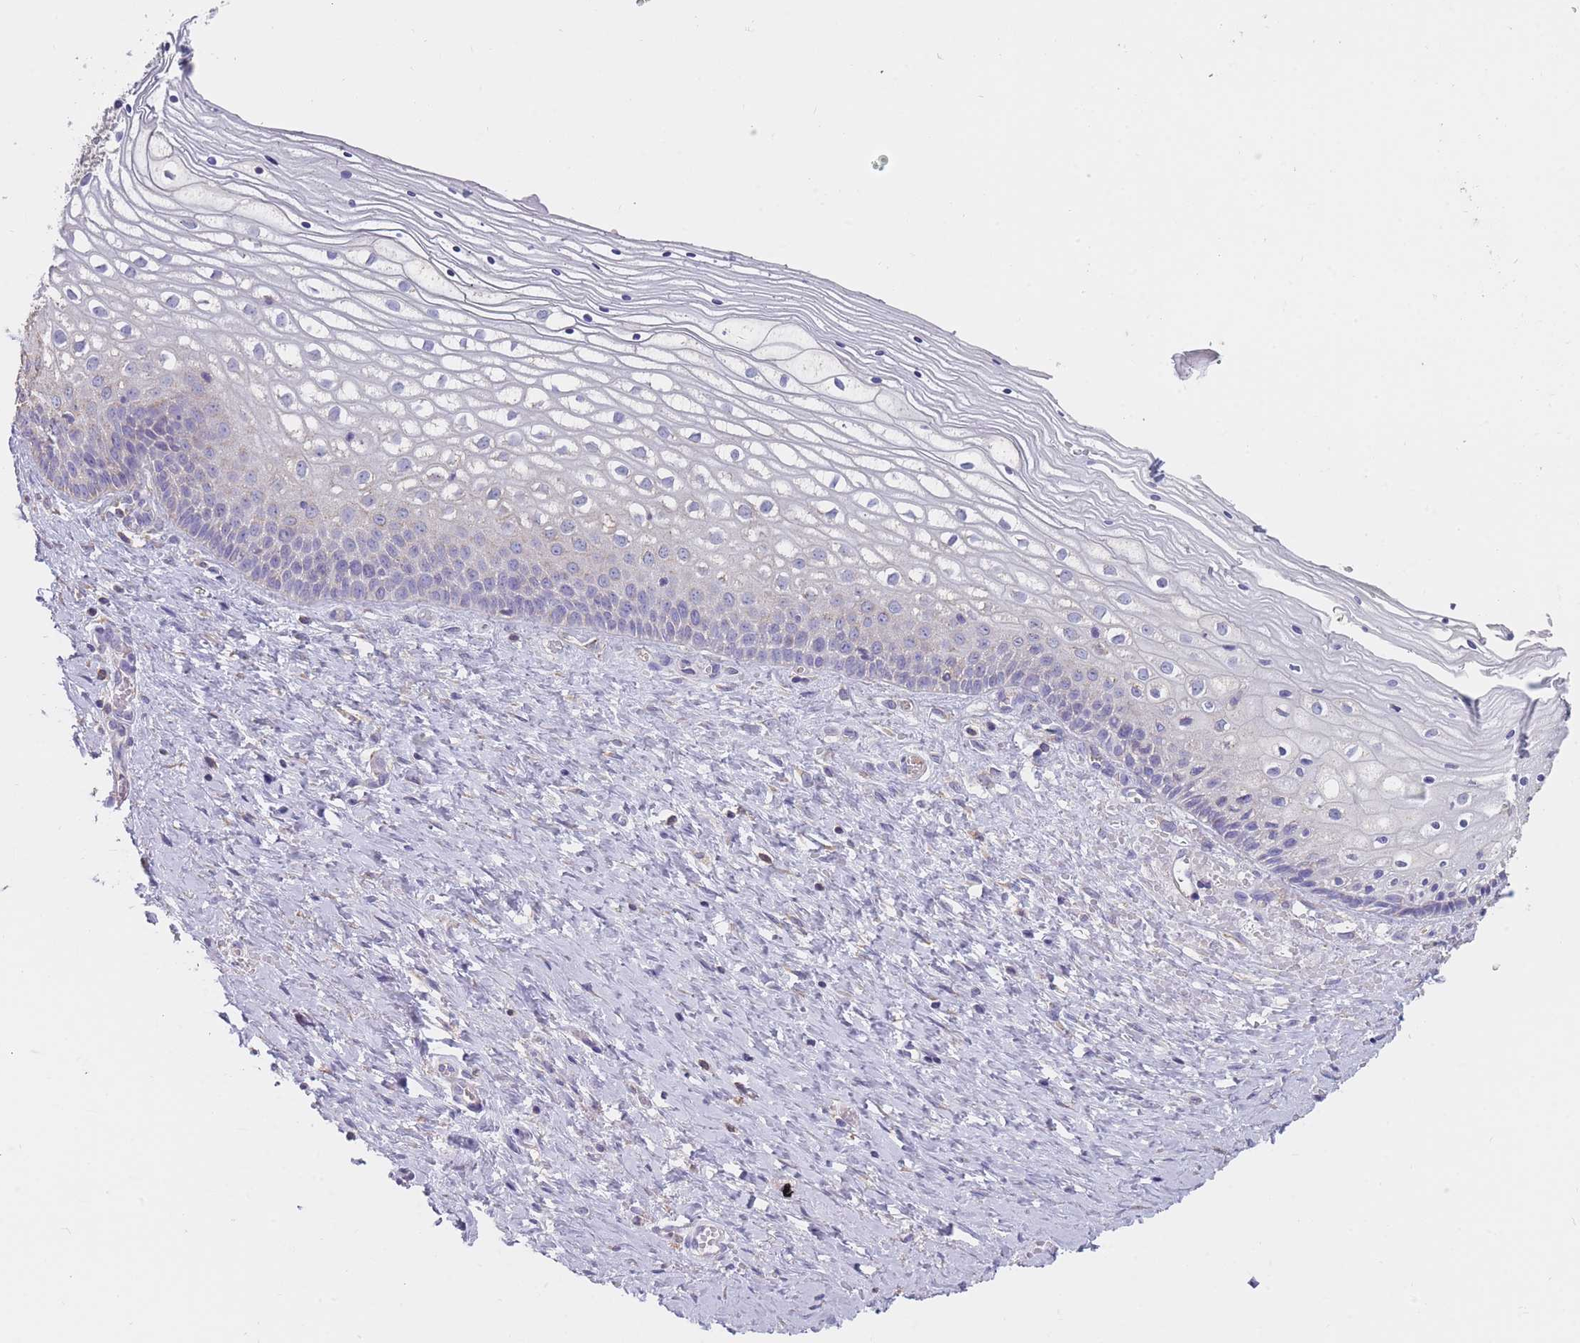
{"staining": {"intensity": "weak", "quantity": "<25%", "location": "cytoplasmic/membranous"}, "tissue": "vagina", "cell_type": "Squamous epithelial cells", "image_type": "normal", "snomed": [{"axis": "morphology", "description": "Normal tissue, NOS"}, {"axis": "topography", "description": "Vagina"}], "caption": "IHC photomicrograph of benign vagina stained for a protein (brown), which shows no staining in squamous epithelial cells.", "gene": "CLEC12A", "patient": {"sex": "female", "age": 59}}